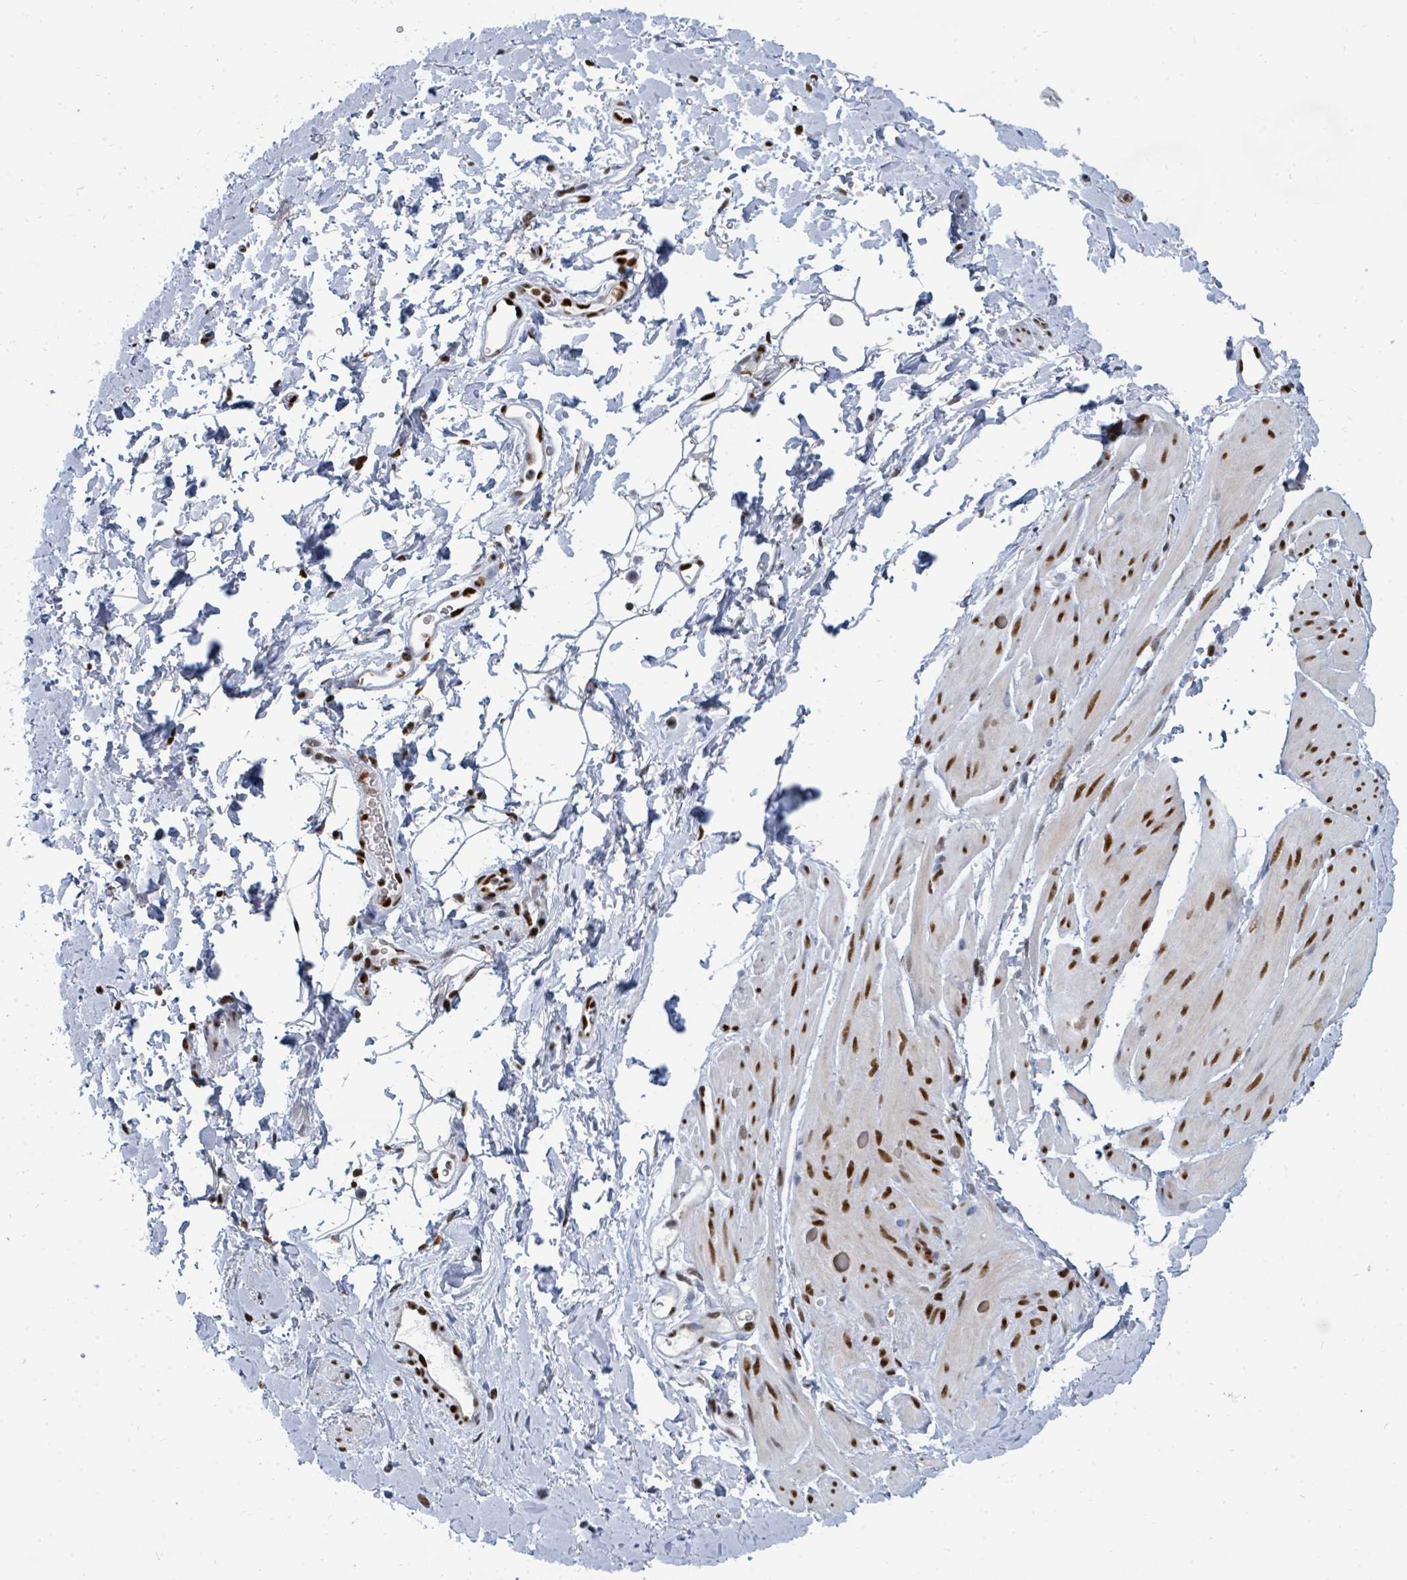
{"staining": {"intensity": "strong", "quantity": "<25%", "location": "nuclear"}, "tissue": "smooth muscle", "cell_type": "Smooth muscle cells", "image_type": "normal", "snomed": [{"axis": "morphology", "description": "Normal tissue, NOS"}, {"axis": "topography", "description": "Smooth muscle"}, {"axis": "topography", "description": "Peripheral nerve tissue"}], "caption": "This image exhibits immunohistochemistry staining of benign smooth muscle, with medium strong nuclear expression in approximately <25% of smooth muscle cells.", "gene": "SUMO2", "patient": {"sex": "male", "age": 69}}